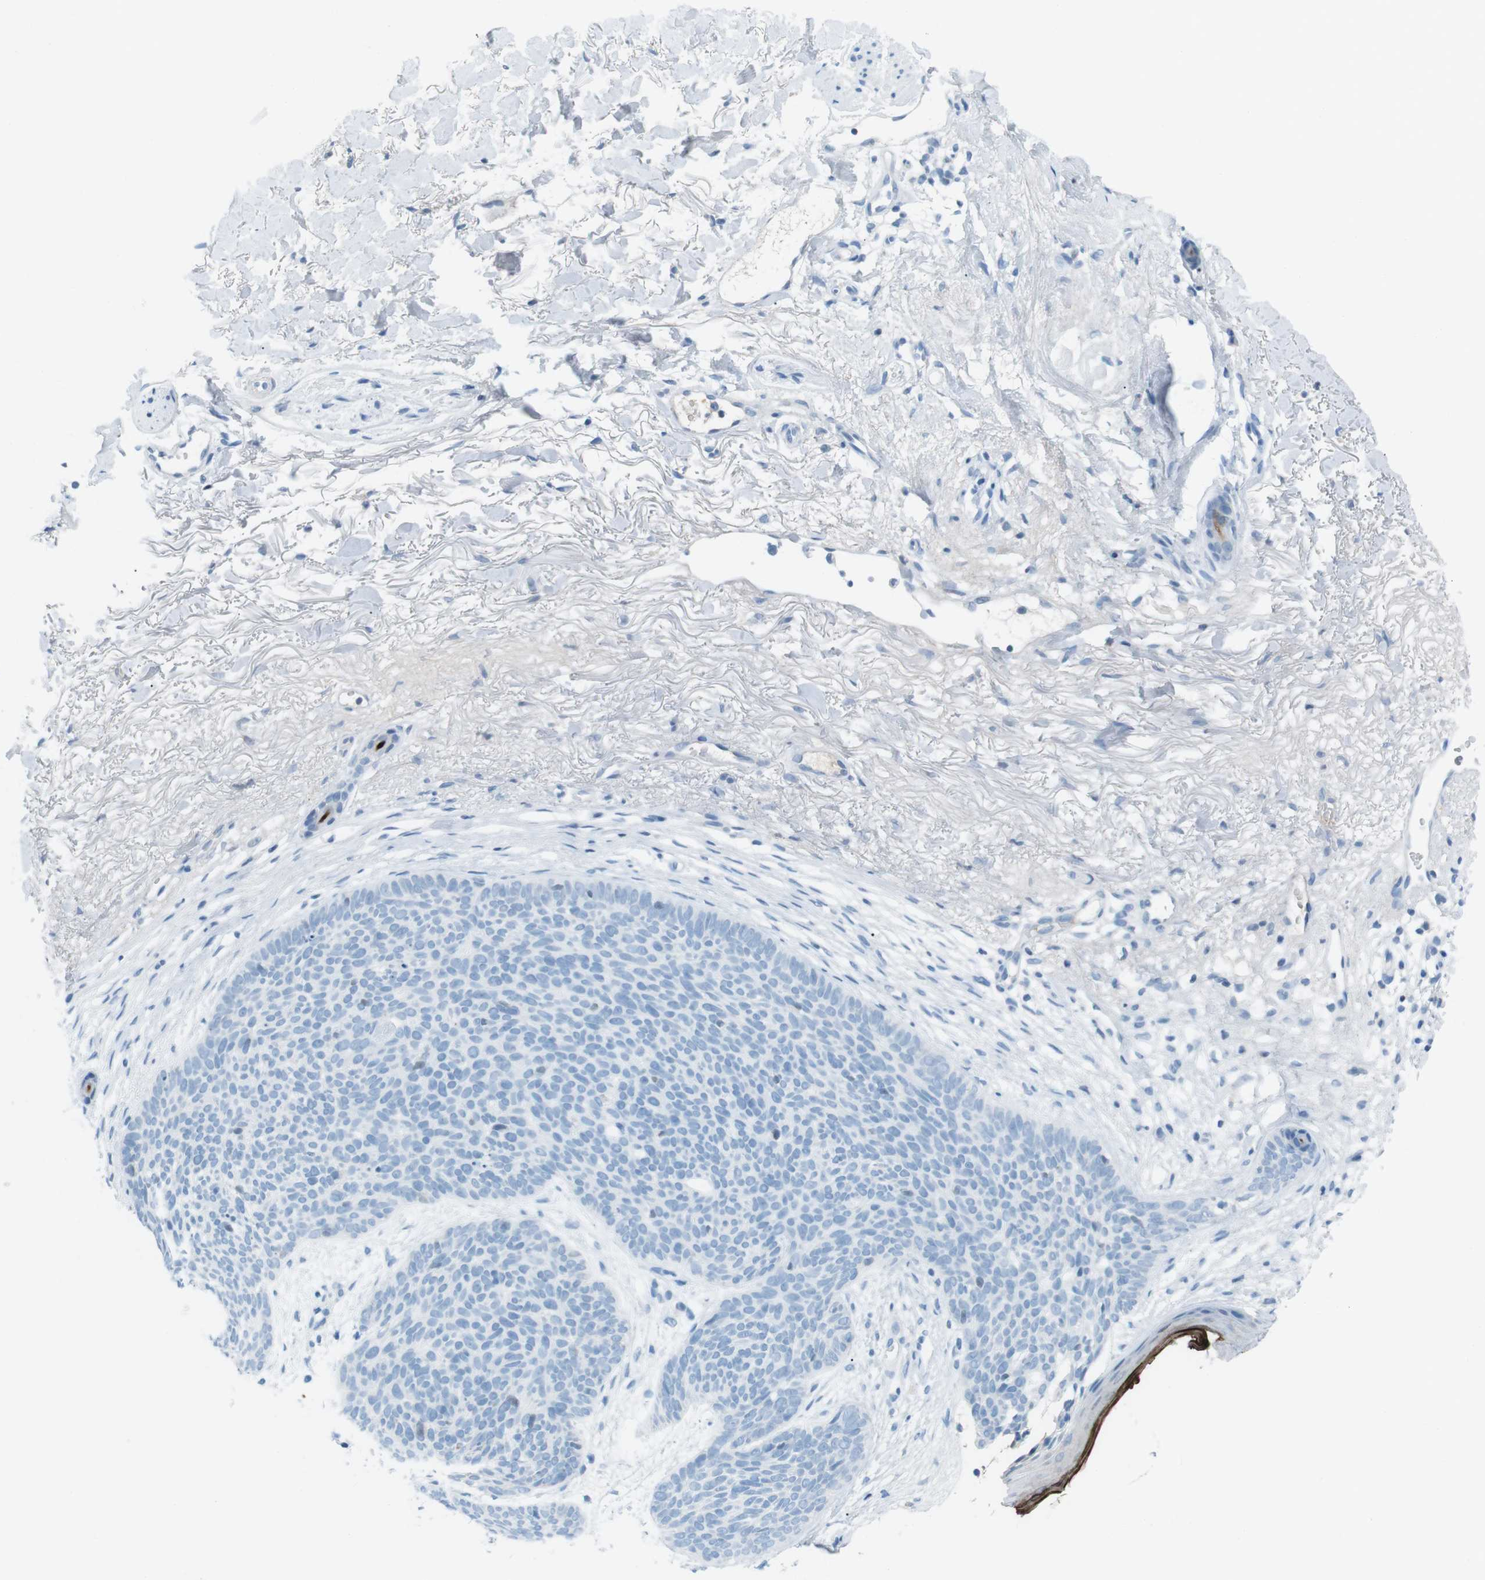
{"staining": {"intensity": "negative", "quantity": "none", "location": "none"}, "tissue": "skin cancer", "cell_type": "Tumor cells", "image_type": "cancer", "snomed": [{"axis": "morphology", "description": "Normal tissue, NOS"}, {"axis": "morphology", "description": "Basal cell carcinoma"}, {"axis": "topography", "description": "Skin"}], "caption": "There is no significant expression in tumor cells of skin cancer (basal cell carcinoma).", "gene": "AZGP1", "patient": {"sex": "female", "age": 70}}